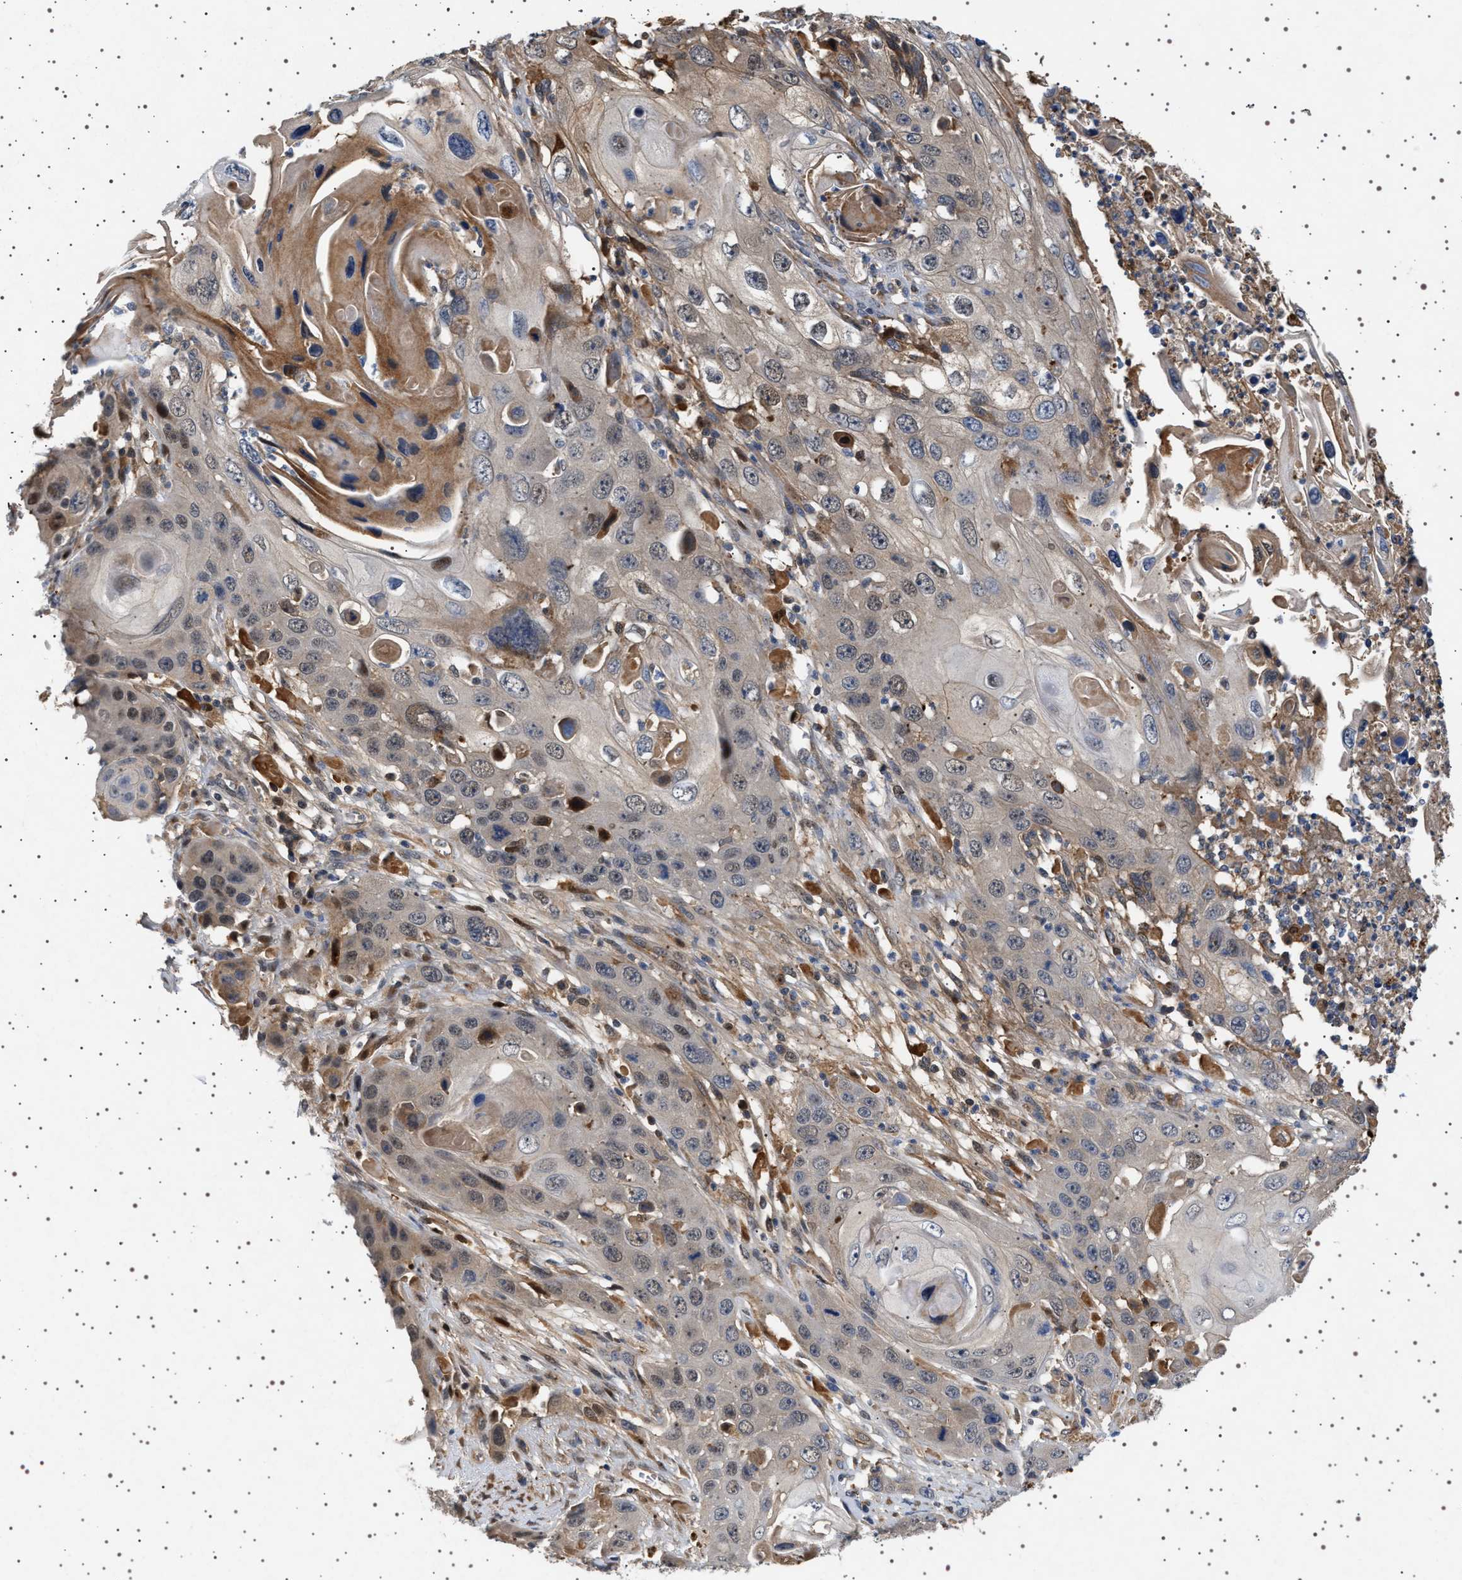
{"staining": {"intensity": "moderate", "quantity": "<25%", "location": "cytoplasmic/membranous"}, "tissue": "skin cancer", "cell_type": "Tumor cells", "image_type": "cancer", "snomed": [{"axis": "morphology", "description": "Squamous cell carcinoma, NOS"}, {"axis": "topography", "description": "Skin"}], "caption": "Immunohistochemical staining of skin cancer exhibits low levels of moderate cytoplasmic/membranous positivity in about <25% of tumor cells.", "gene": "FICD", "patient": {"sex": "male", "age": 55}}